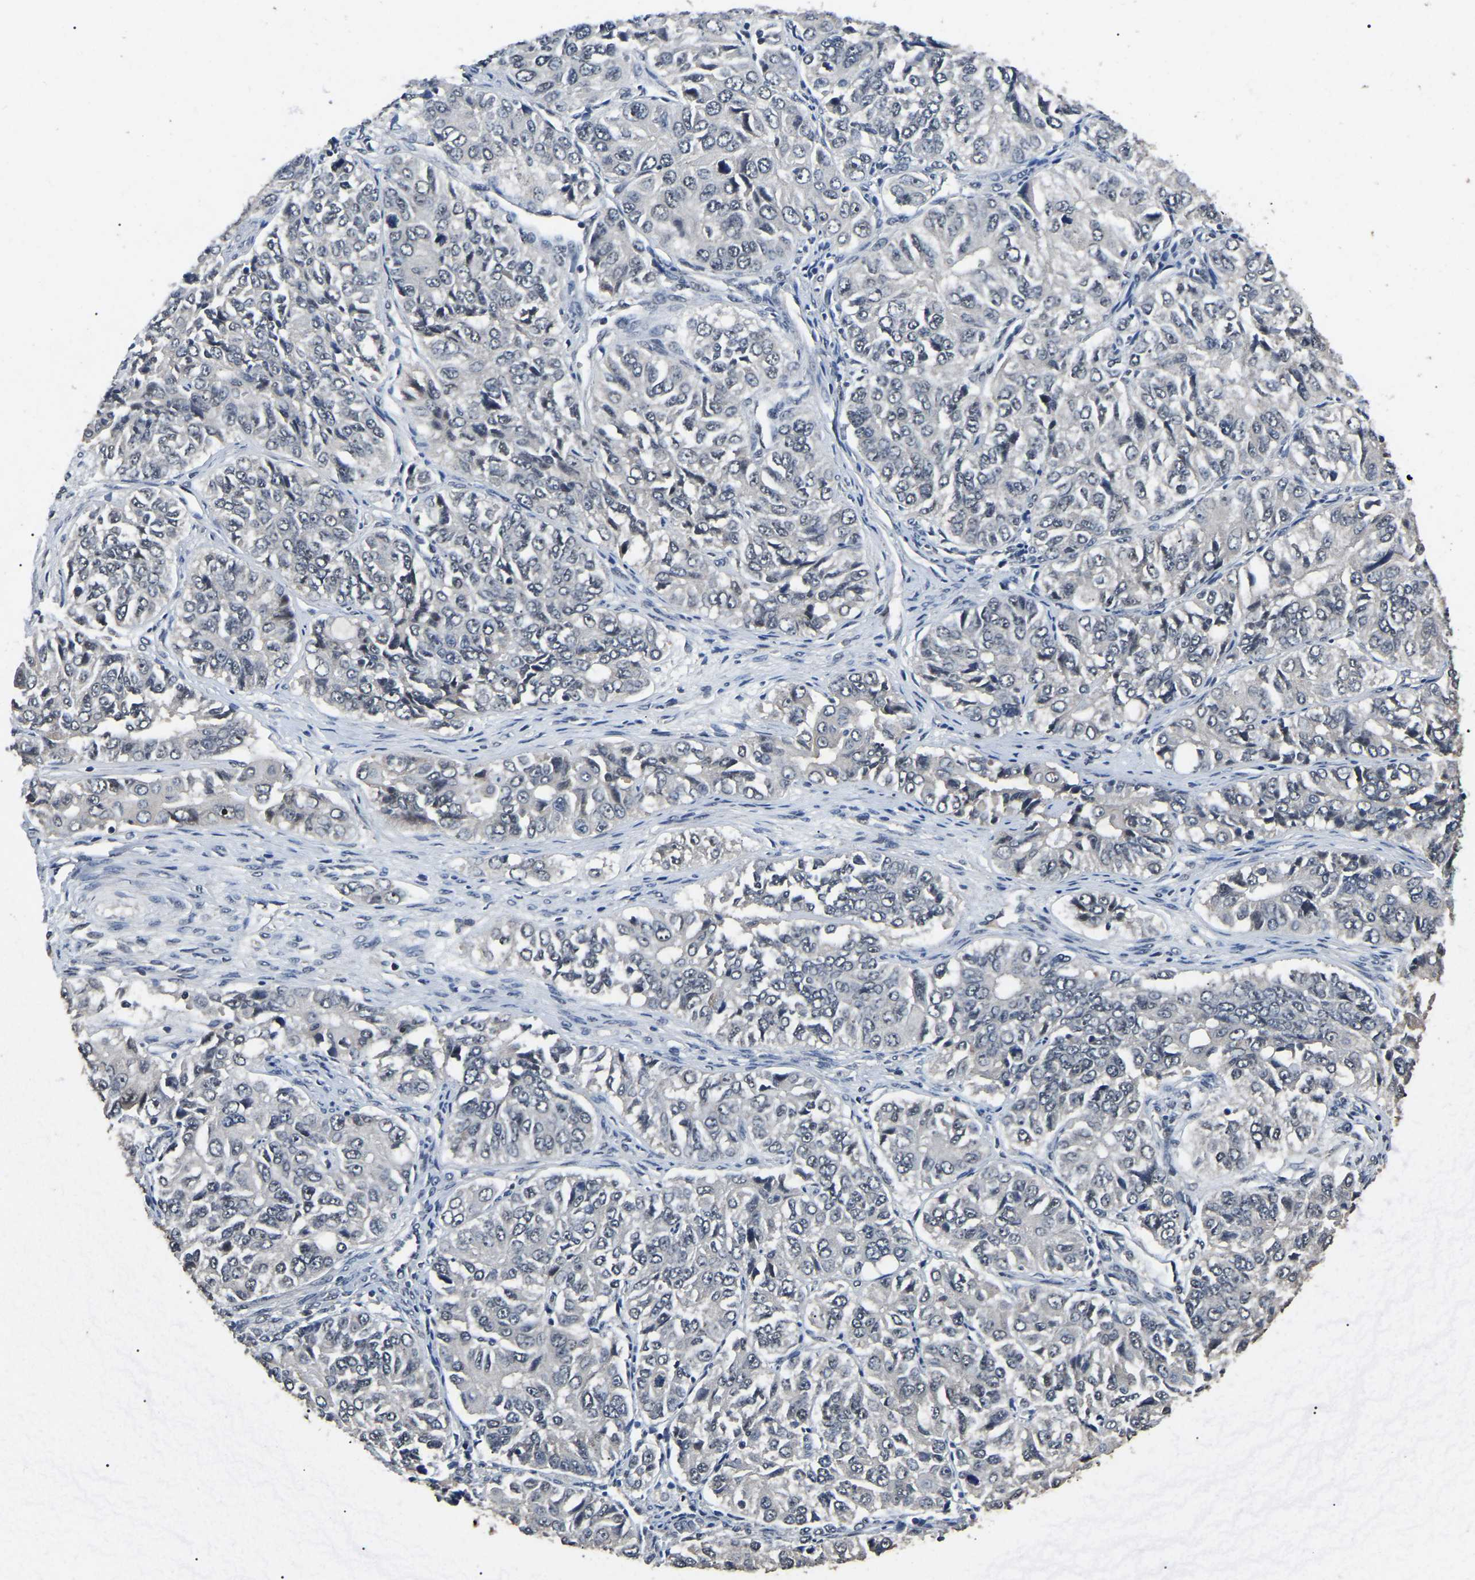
{"staining": {"intensity": "negative", "quantity": "none", "location": "none"}, "tissue": "ovarian cancer", "cell_type": "Tumor cells", "image_type": "cancer", "snomed": [{"axis": "morphology", "description": "Carcinoma, endometroid"}, {"axis": "topography", "description": "Ovary"}], "caption": "A high-resolution photomicrograph shows IHC staining of ovarian cancer, which reveals no significant expression in tumor cells. (Stains: DAB IHC with hematoxylin counter stain, Microscopy: brightfield microscopy at high magnification).", "gene": "PPM1E", "patient": {"sex": "female", "age": 51}}